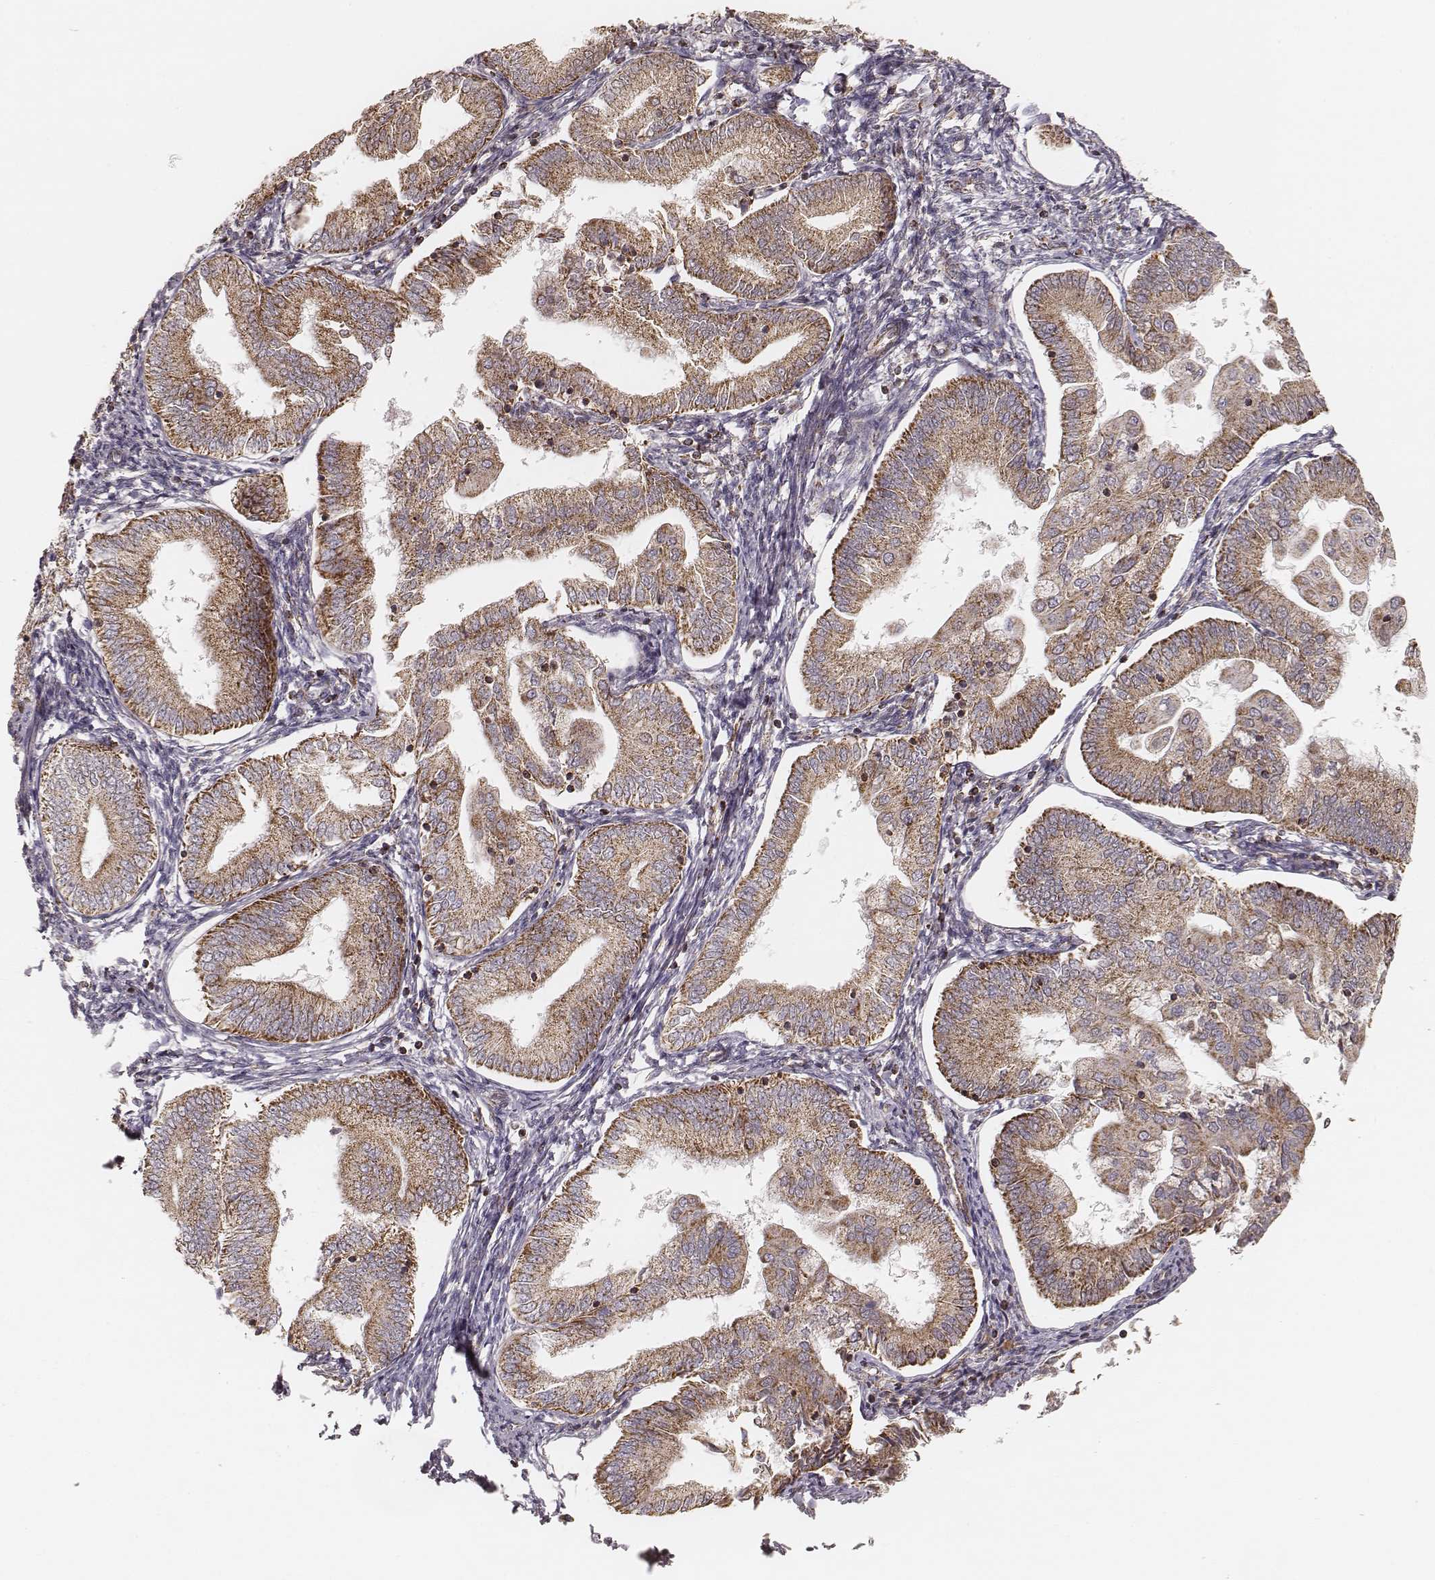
{"staining": {"intensity": "moderate", "quantity": ">75%", "location": "cytoplasmic/membranous"}, "tissue": "endometrial cancer", "cell_type": "Tumor cells", "image_type": "cancer", "snomed": [{"axis": "morphology", "description": "Adenocarcinoma, NOS"}, {"axis": "topography", "description": "Endometrium"}], "caption": "Immunohistochemistry (DAB (3,3'-diaminobenzidine)) staining of adenocarcinoma (endometrial) demonstrates moderate cytoplasmic/membranous protein expression in approximately >75% of tumor cells.", "gene": "CS", "patient": {"sex": "female", "age": 55}}